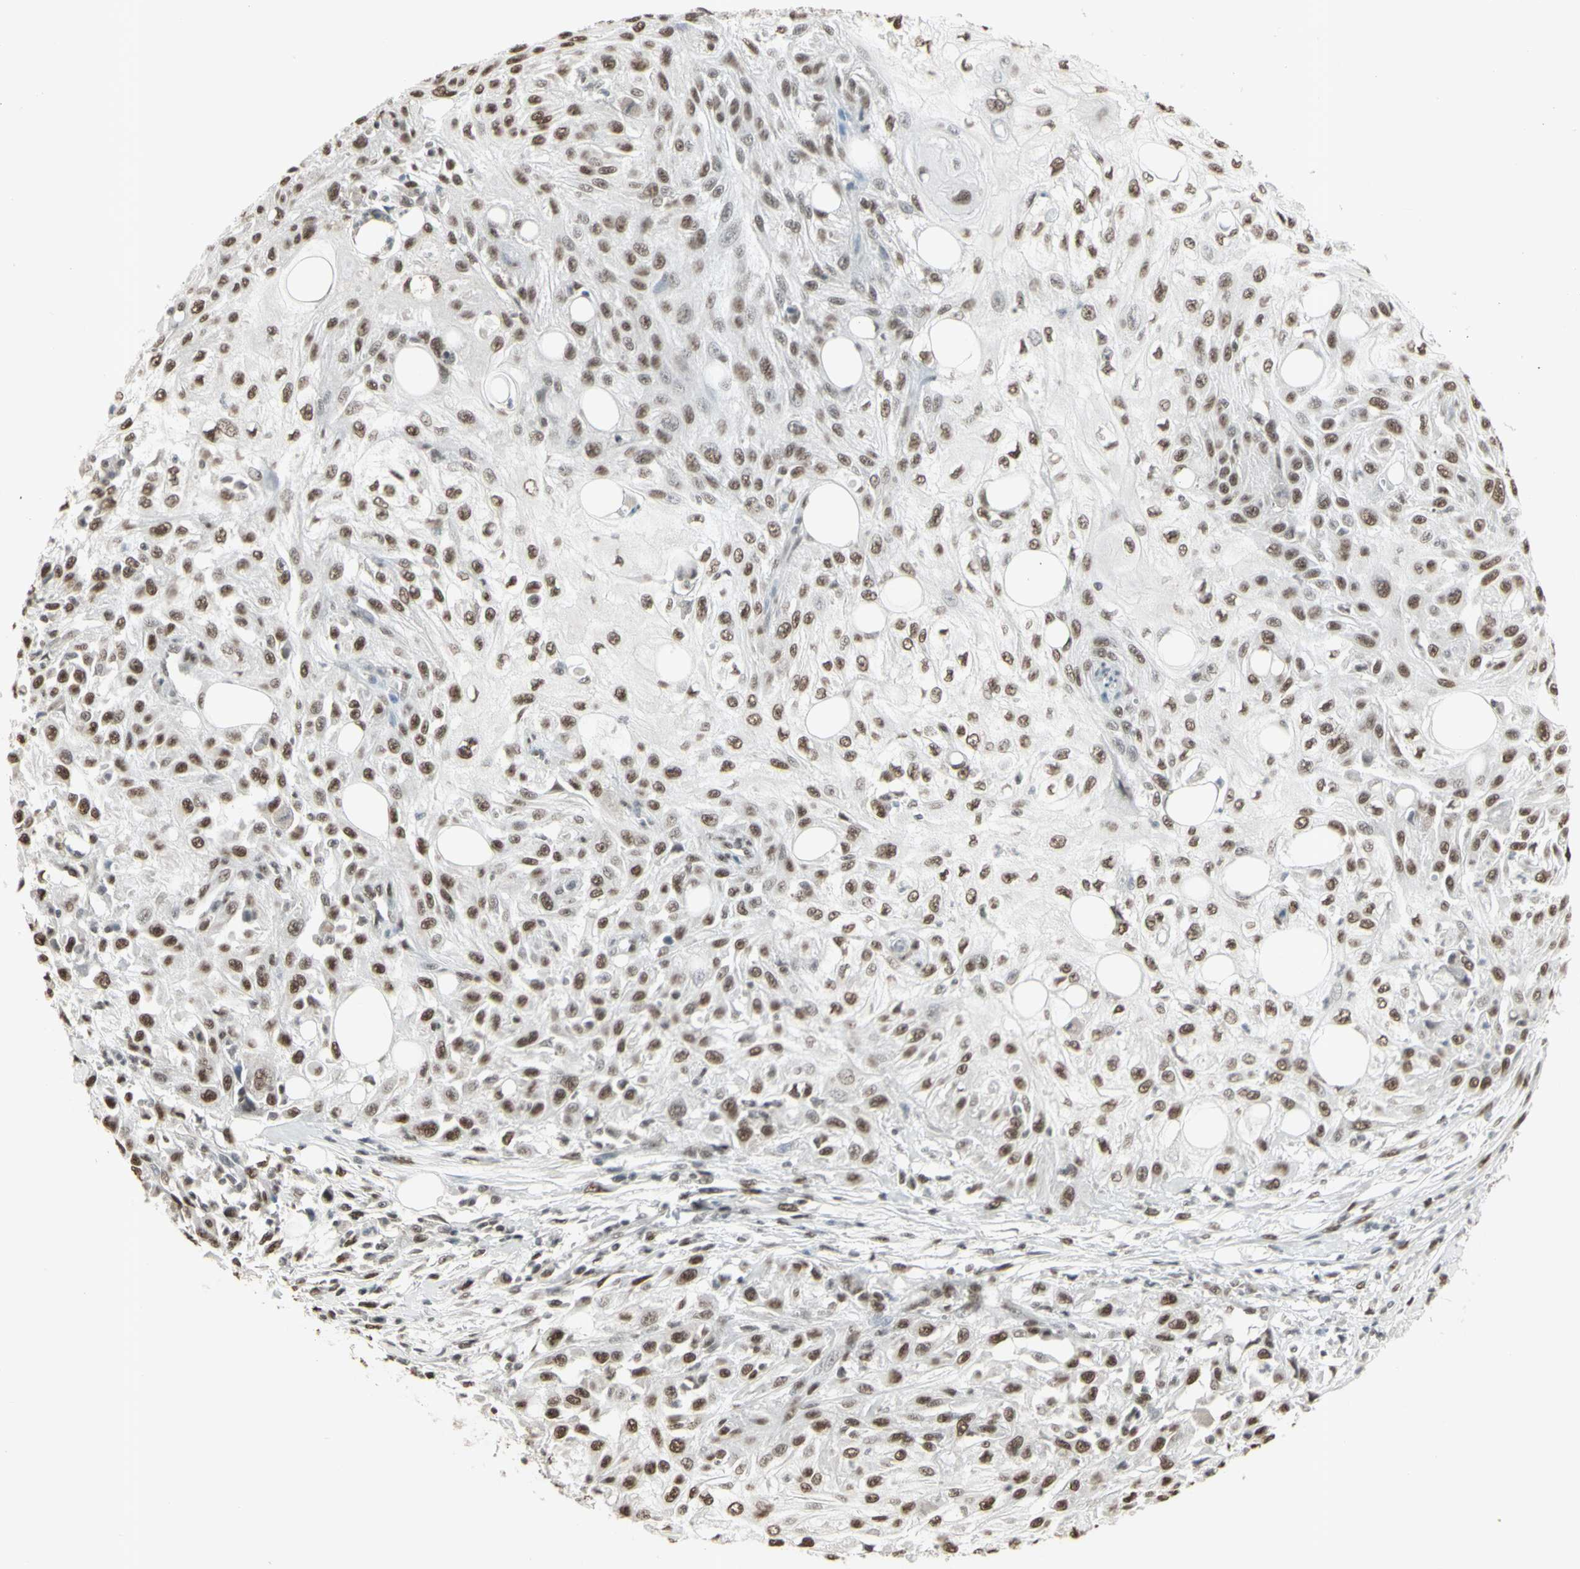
{"staining": {"intensity": "moderate", "quantity": ">75%", "location": "nuclear"}, "tissue": "skin cancer", "cell_type": "Tumor cells", "image_type": "cancer", "snomed": [{"axis": "morphology", "description": "Squamous cell carcinoma, NOS"}, {"axis": "topography", "description": "Skin"}], "caption": "Tumor cells show medium levels of moderate nuclear expression in approximately >75% of cells in human skin cancer.", "gene": "TRIM28", "patient": {"sex": "male", "age": 75}}